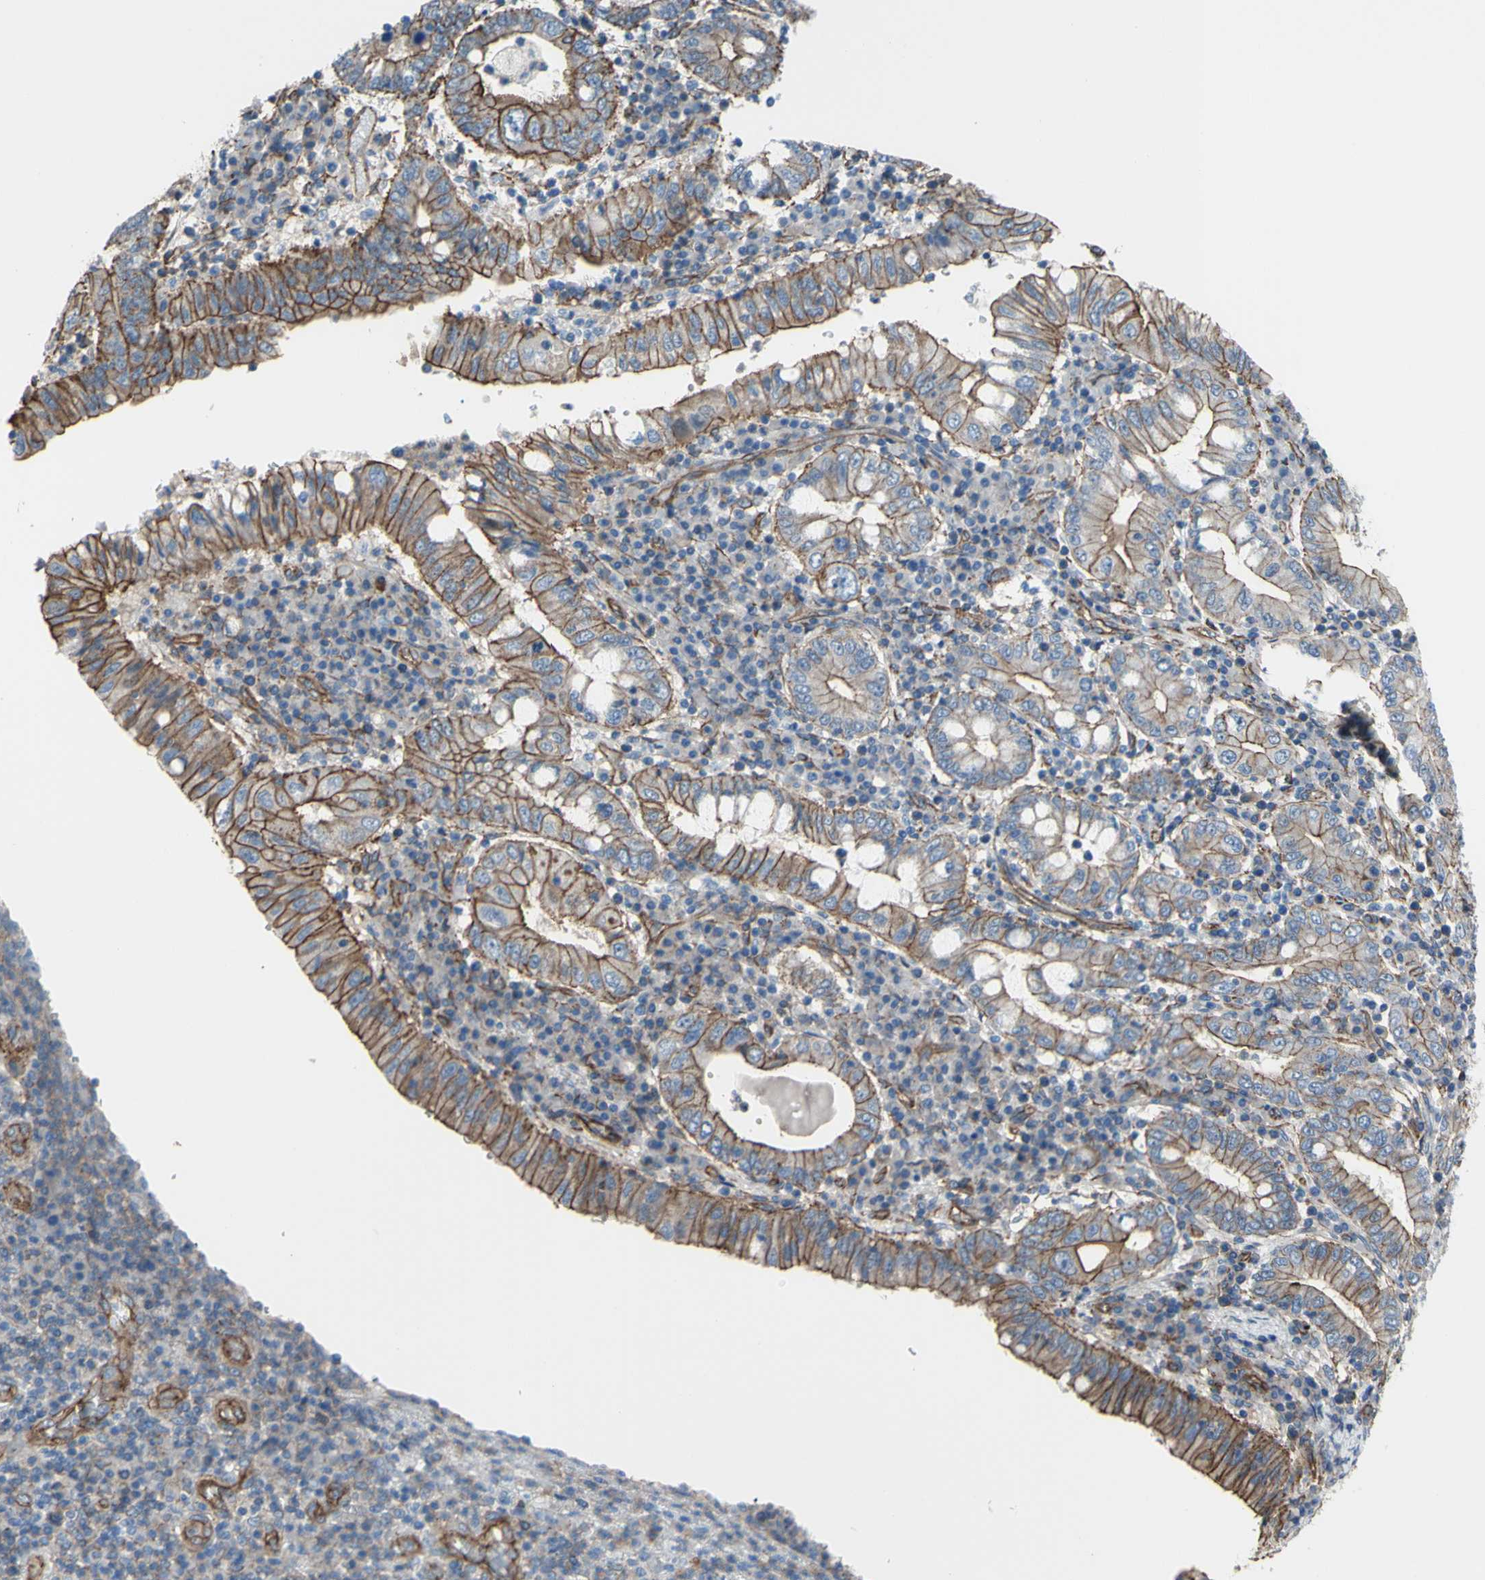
{"staining": {"intensity": "moderate", "quantity": ">75%", "location": "cytoplasmic/membranous"}, "tissue": "stomach cancer", "cell_type": "Tumor cells", "image_type": "cancer", "snomed": [{"axis": "morphology", "description": "Normal tissue, NOS"}, {"axis": "morphology", "description": "Adenocarcinoma, NOS"}, {"axis": "topography", "description": "Esophagus"}, {"axis": "topography", "description": "Stomach, upper"}, {"axis": "topography", "description": "Peripheral nerve tissue"}], "caption": "Tumor cells demonstrate moderate cytoplasmic/membranous expression in about >75% of cells in stomach adenocarcinoma.", "gene": "TPBG", "patient": {"sex": "male", "age": 62}}